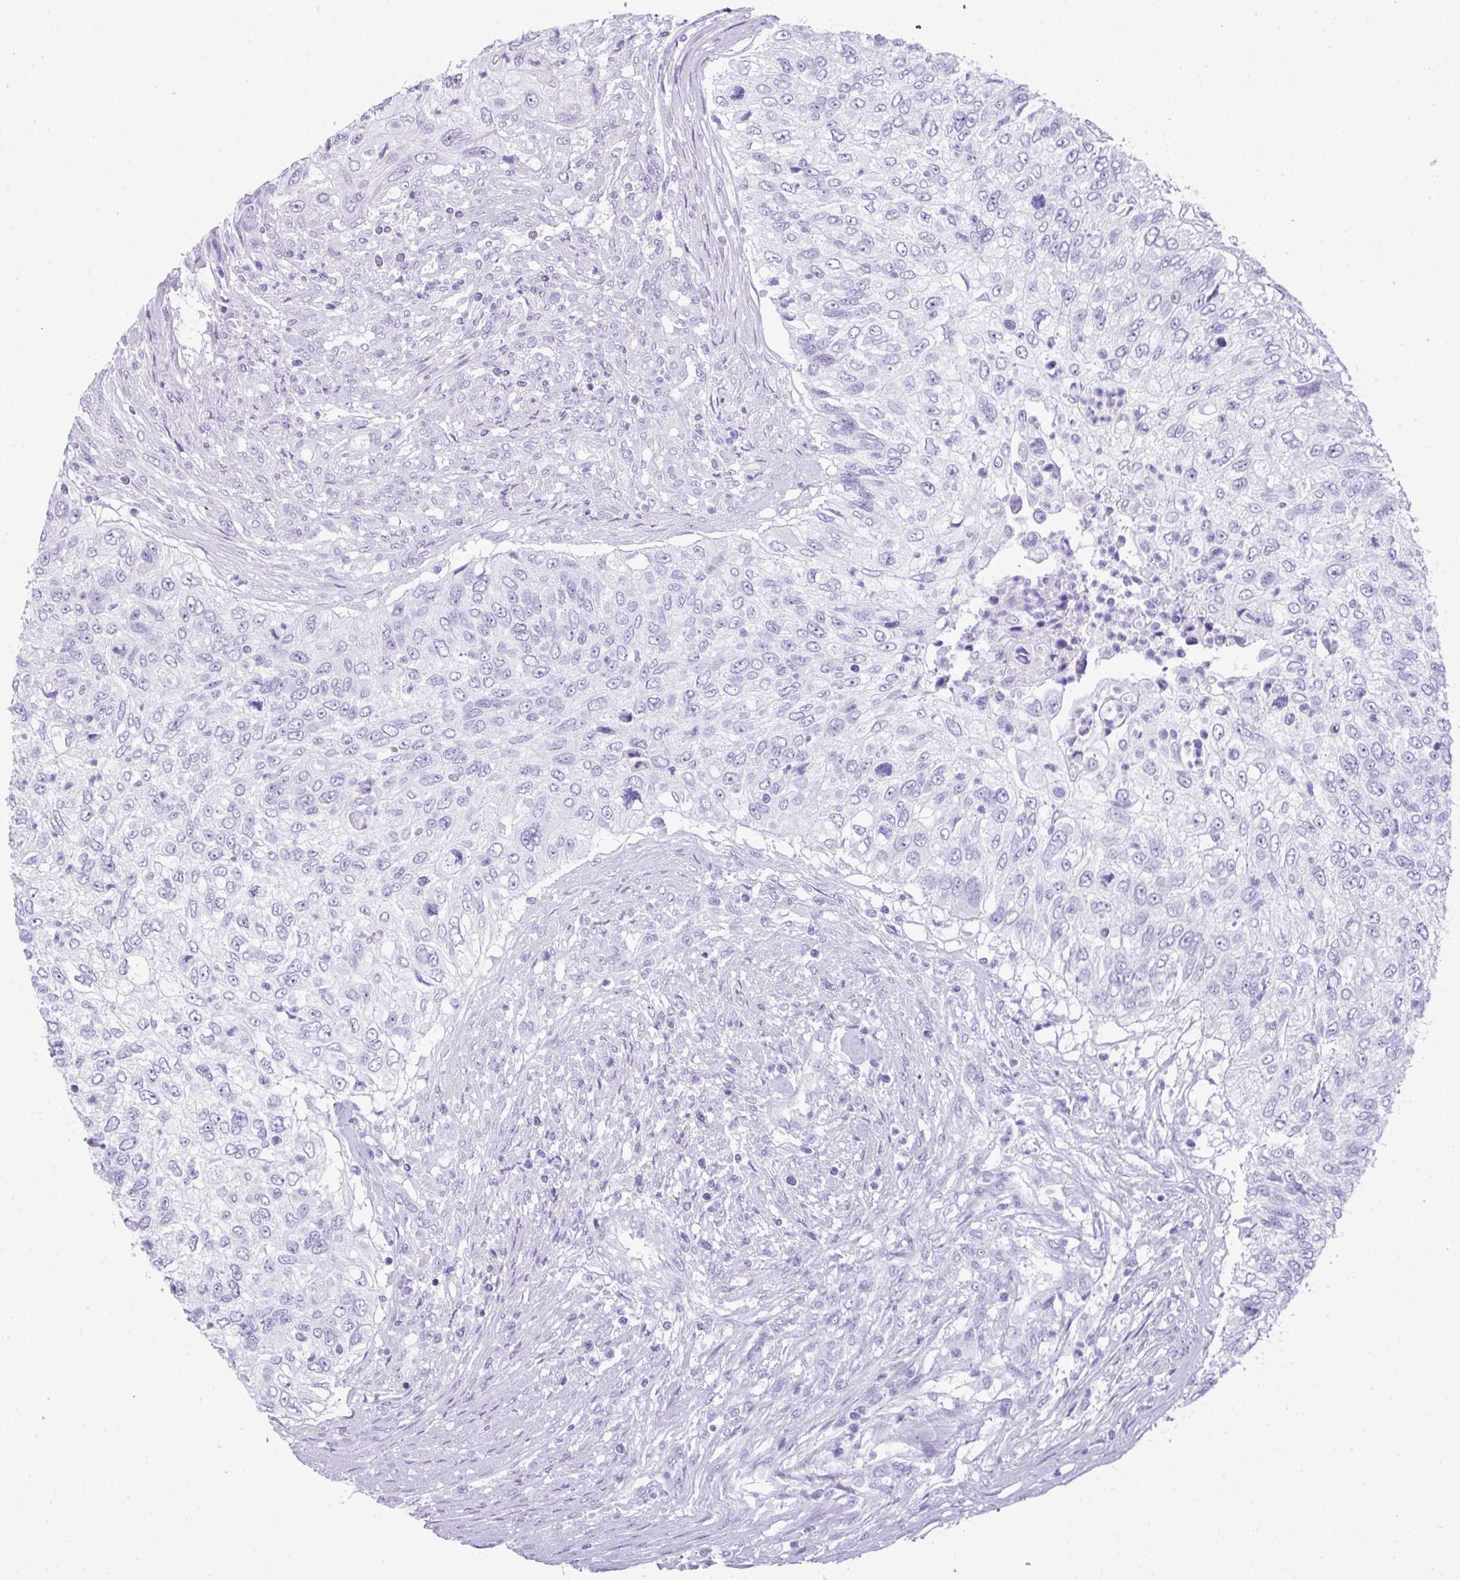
{"staining": {"intensity": "negative", "quantity": "none", "location": "none"}, "tissue": "urothelial cancer", "cell_type": "Tumor cells", "image_type": "cancer", "snomed": [{"axis": "morphology", "description": "Urothelial carcinoma, High grade"}, {"axis": "topography", "description": "Urinary bladder"}], "caption": "Immunohistochemical staining of human urothelial carcinoma (high-grade) displays no significant staining in tumor cells.", "gene": "TNP1", "patient": {"sex": "female", "age": 60}}